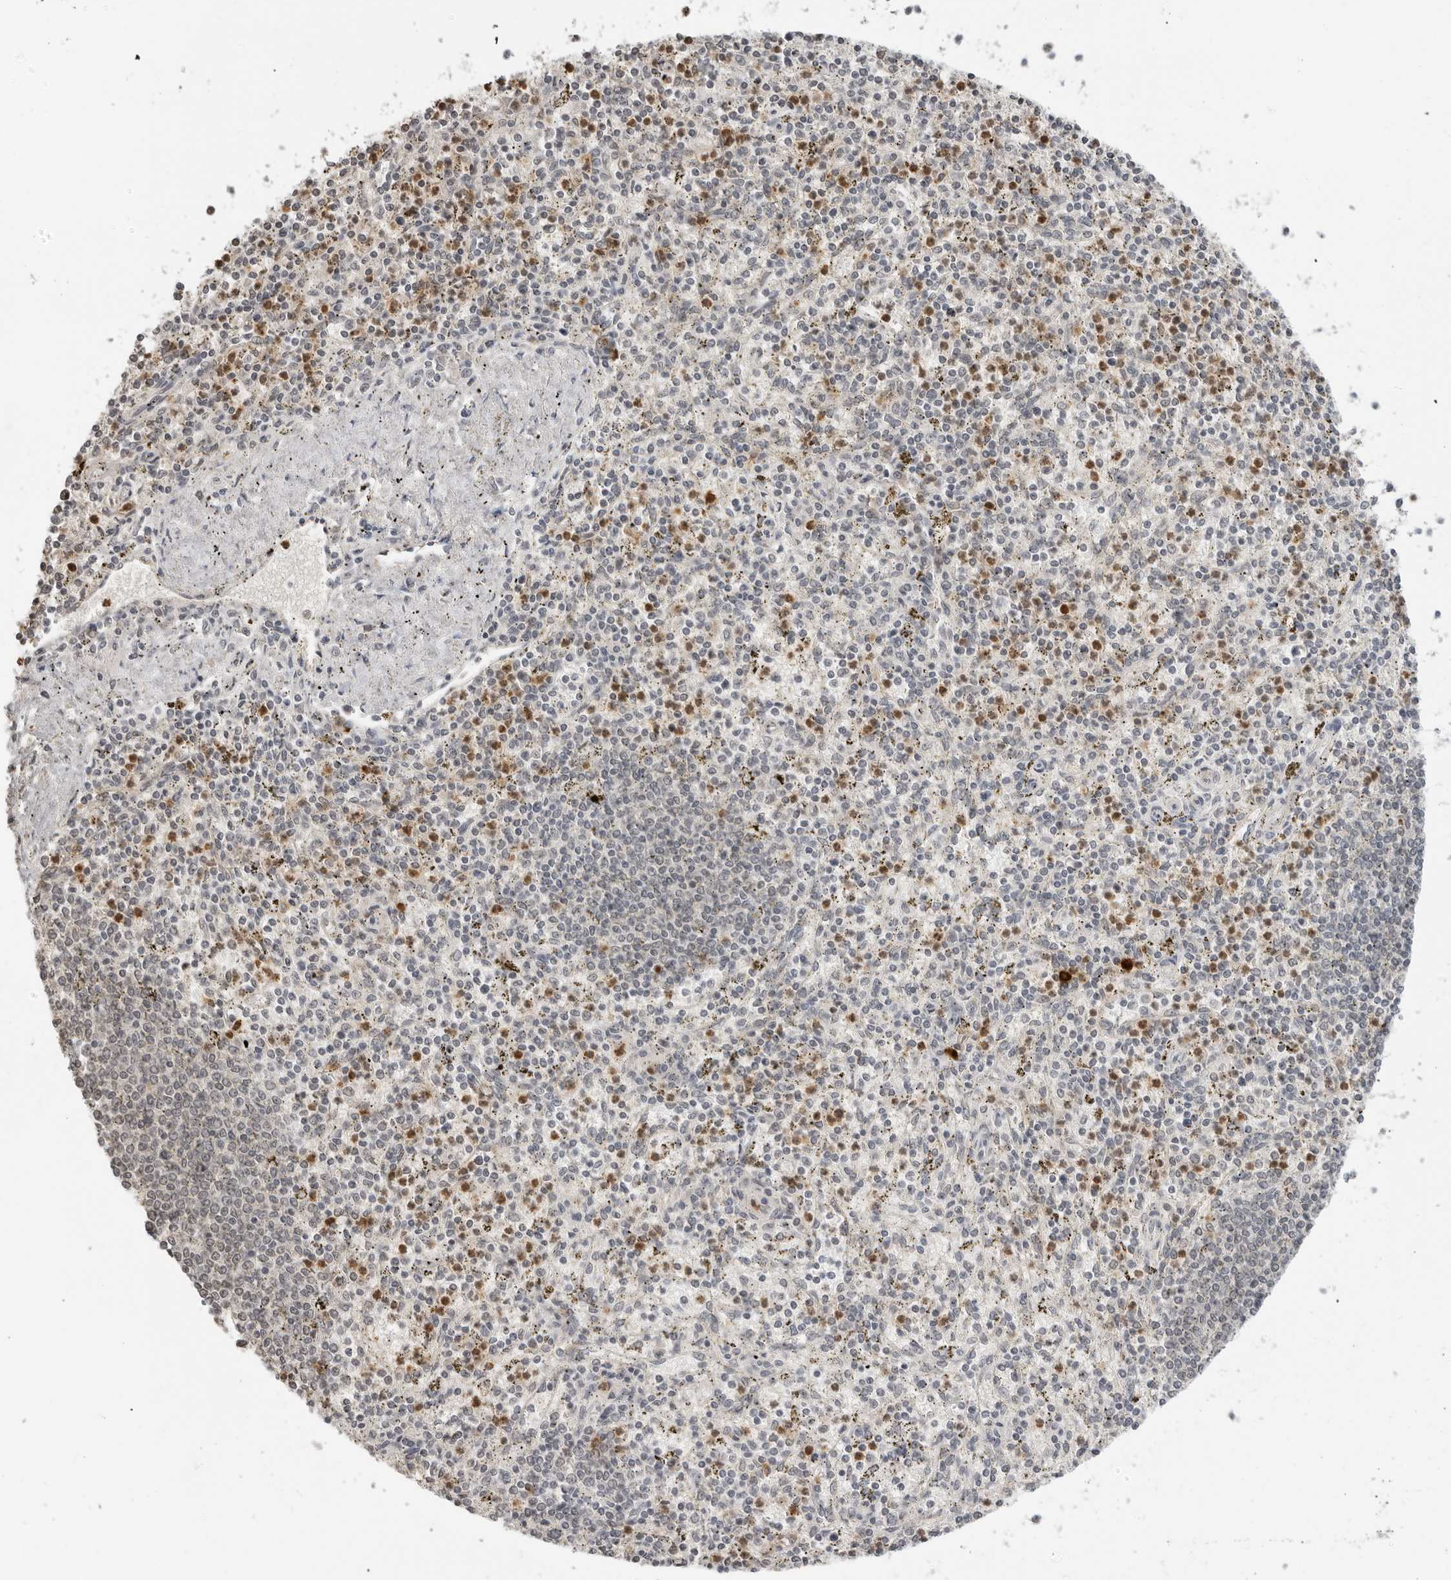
{"staining": {"intensity": "moderate", "quantity": "25%-75%", "location": "cytoplasmic/membranous"}, "tissue": "spleen", "cell_type": "Cells in red pulp", "image_type": "normal", "snomed": [{"axis": "morphology", "description": "Normal tissue, NOS"}, {"axis": "topography", "description": "Spleen"}], "caption": "This is a histology image of immunohistochemistry staining of normal spleen, which shows moderate staining in the cytoplasmic/membranous of cells in red pulp.", "gene": "SUGCT", "patient": {"sex": "male", "age": 72}}